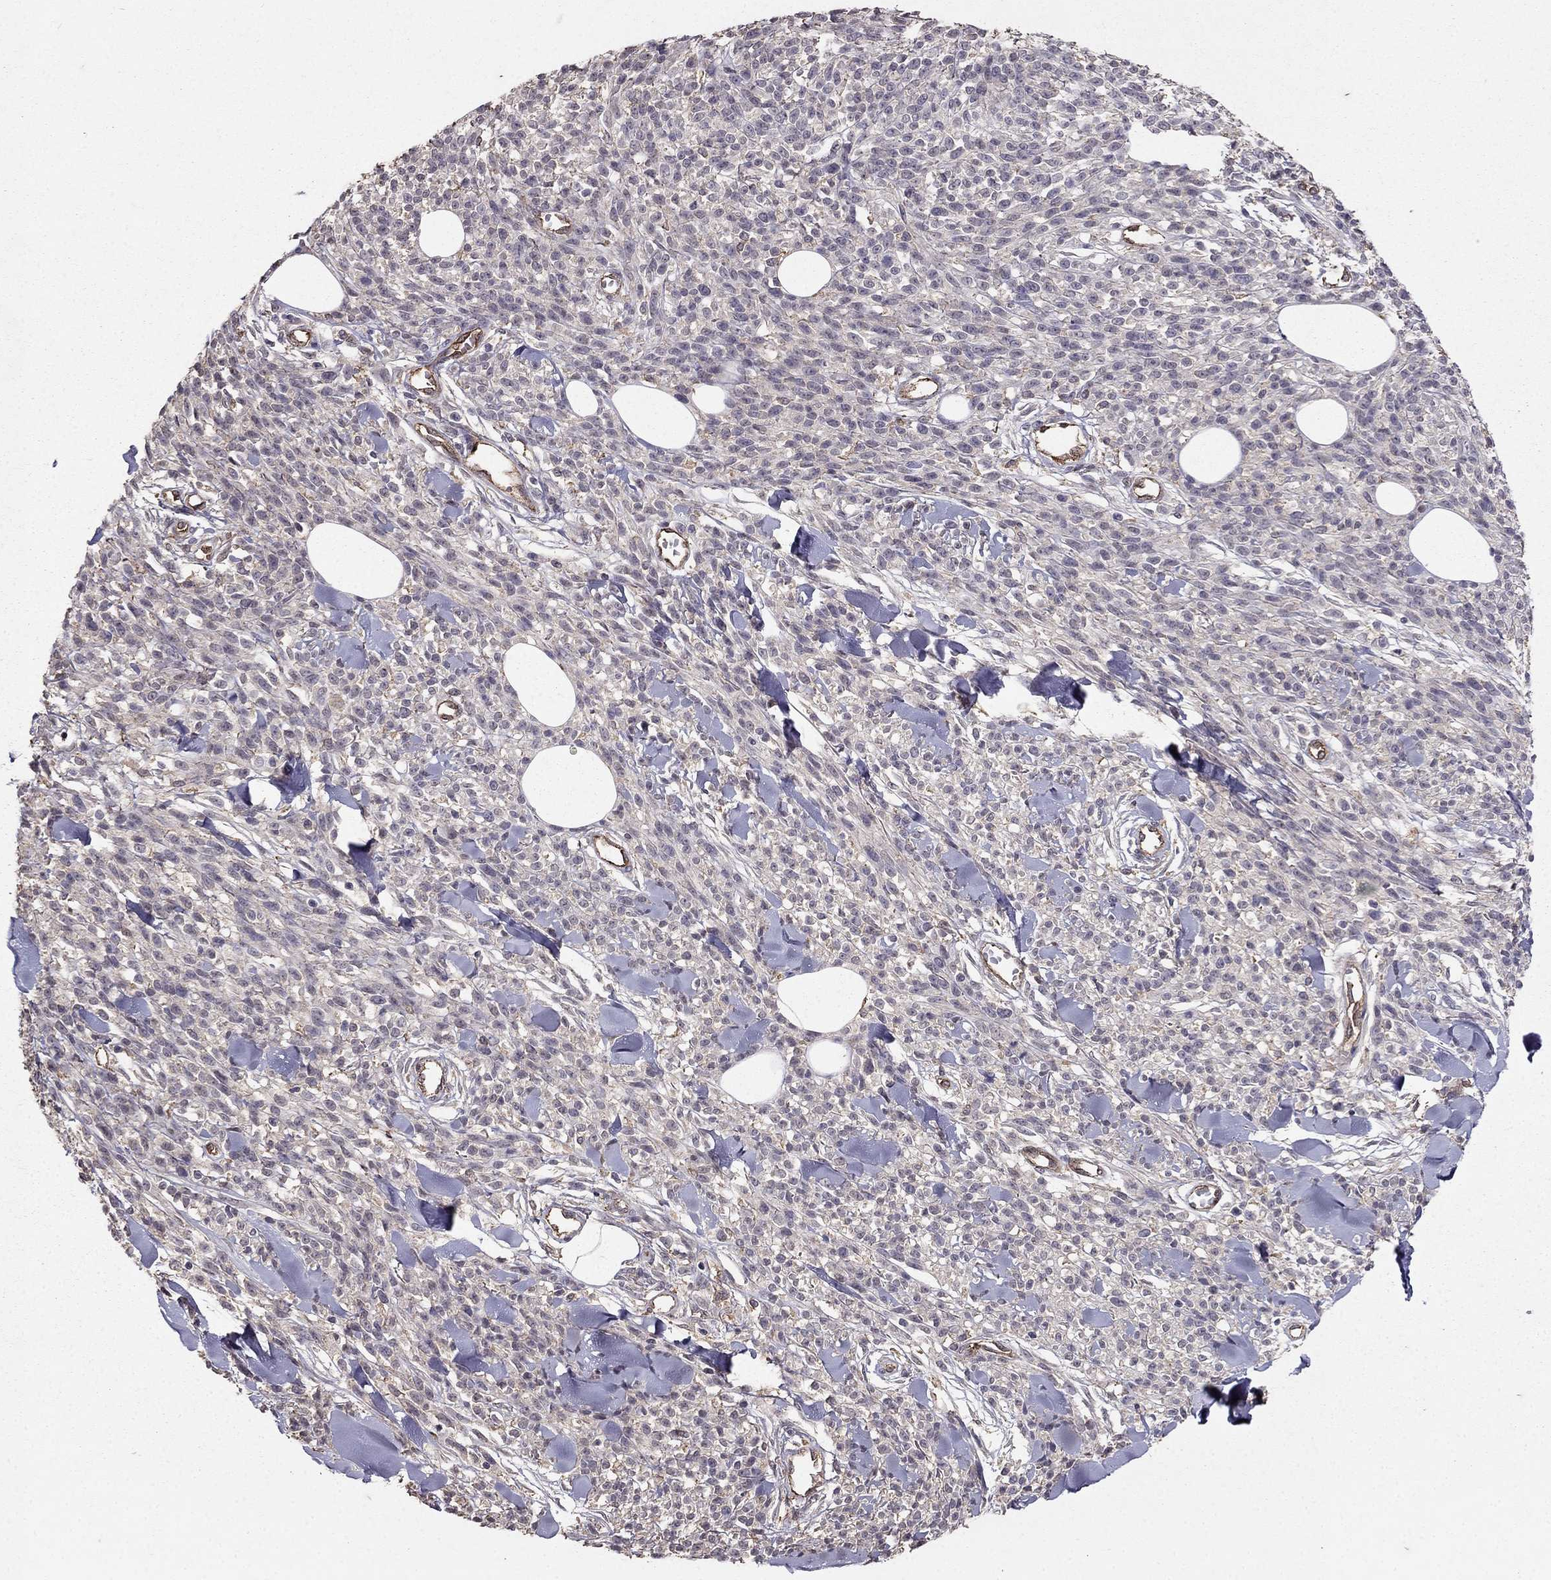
{"staining": {"intensity": "negative", "quantity": "none", "location": "none"}, "tissue": "melanoma", "cell_type": "Tumor cells", "image_type": "cancer", "snomed": [{"axis": "morphology", "description": "Malignant melanoma, NOS"}, {"axis": "topography", "description": "Skin"}, {"axis": "topography", "description": "Skin of trunk"}], "caption": "Immunohistochemical staining of malignant melanoma shows no significant expression in tumor cells.", "gene": "RASIP1", "patient": {"sex": "male", "age": 74}}